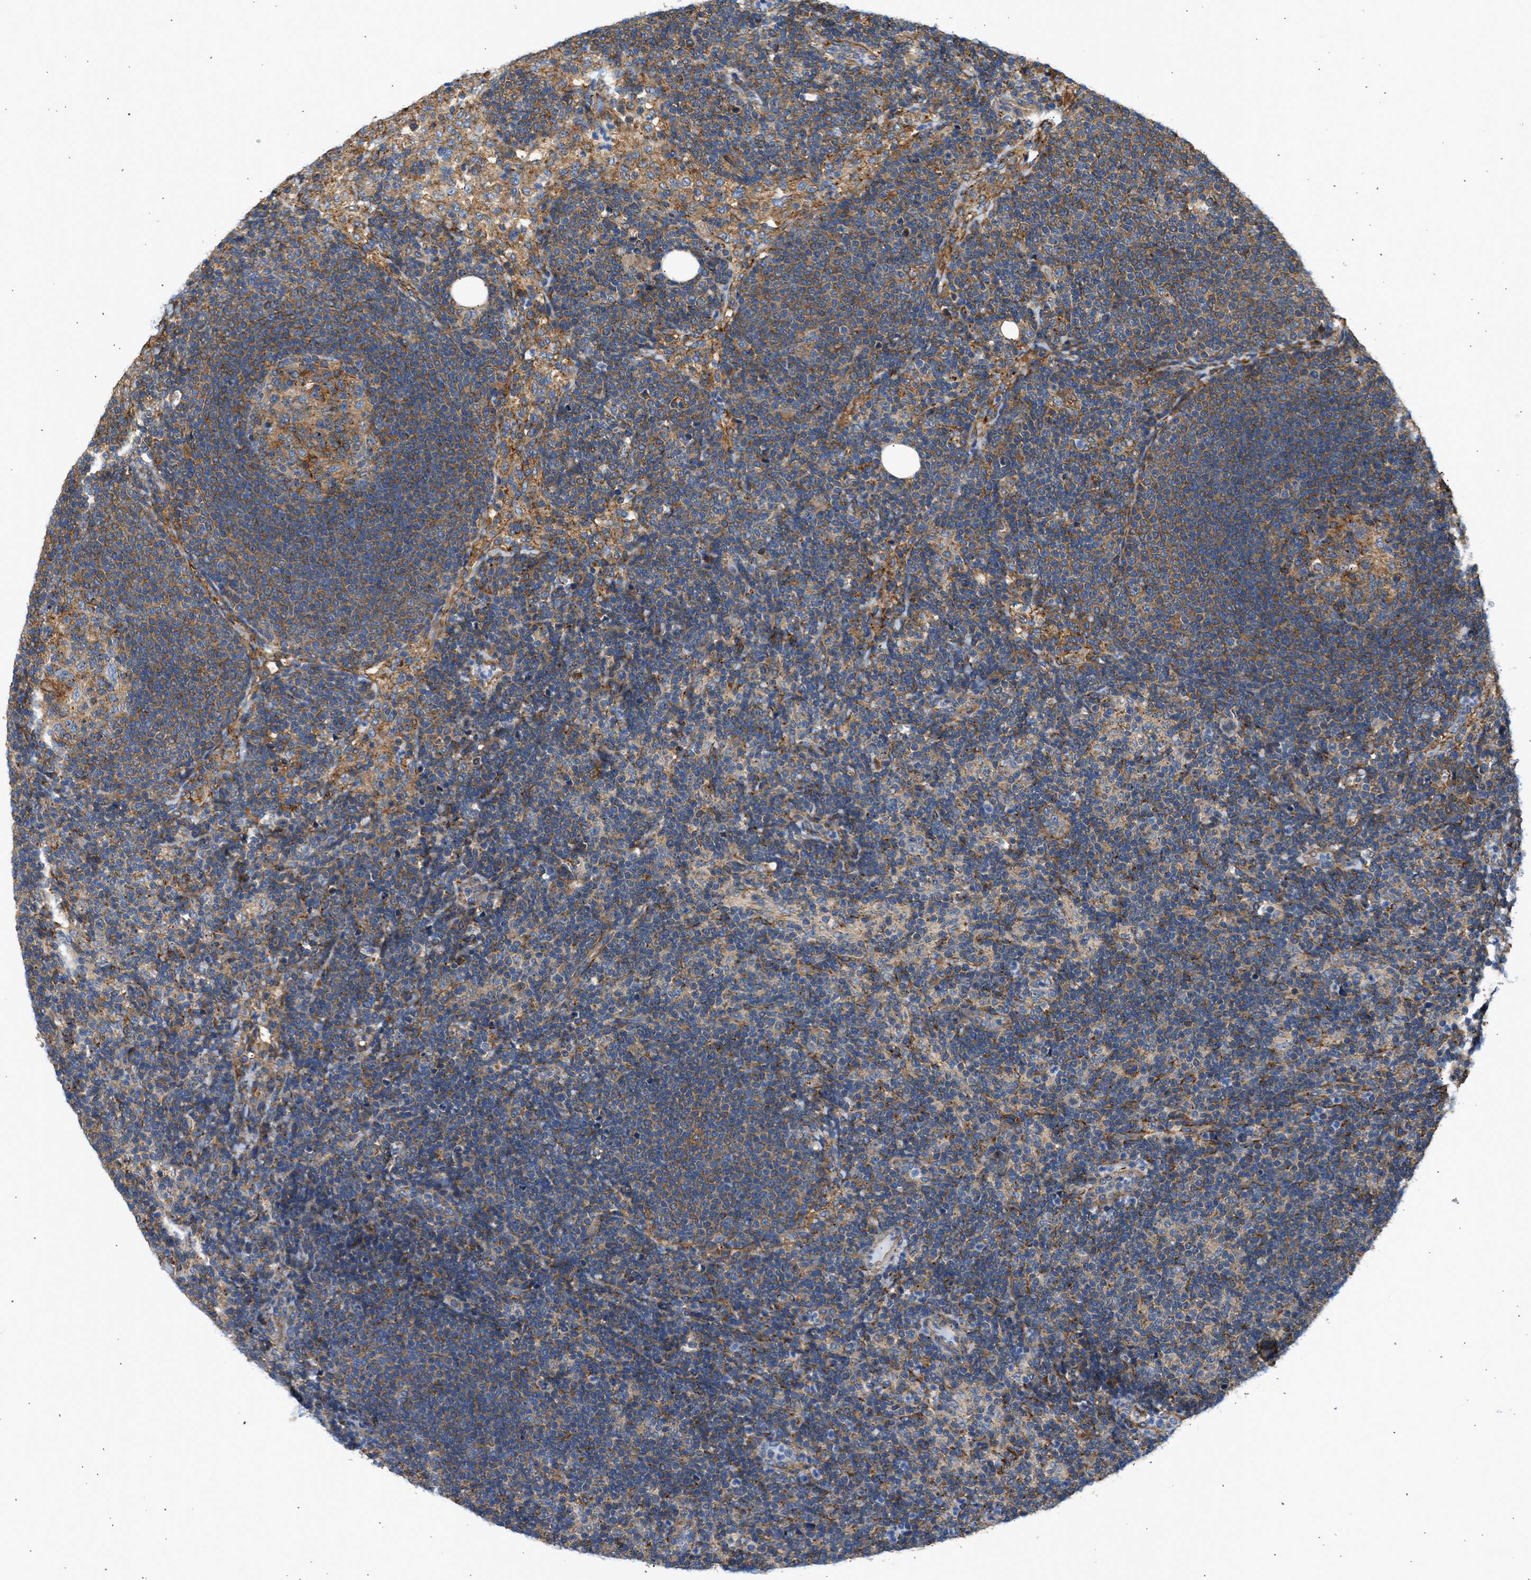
{"staining": {"intensity": "moderate", "quantity": ">75%", "location": "cytoplasmic/membranous"}, "tissue": "lymph node", "cell_type": "Germinal center cells", "image_type": "normal", "snomed": [{"axis": "morphology", "description": "Normal tissue, NOS"}, {"axis": "morphology", "description": "Carcinoid, malignant, NOS"}, {"axis": "topography", "description": "Lymph node"}], "caption": "IHC image of unremarkable lymph node: human lymph node stained using immunohistochemistry reveals medium levels of moderate protein expression localized specifically in the cytoplasmic/membranous of germinal center cells, appearing as a cytoplasmic/membranous brown color.", "gene": "SEPTIN2", "patient": {"sex": "male", "age": 47}}